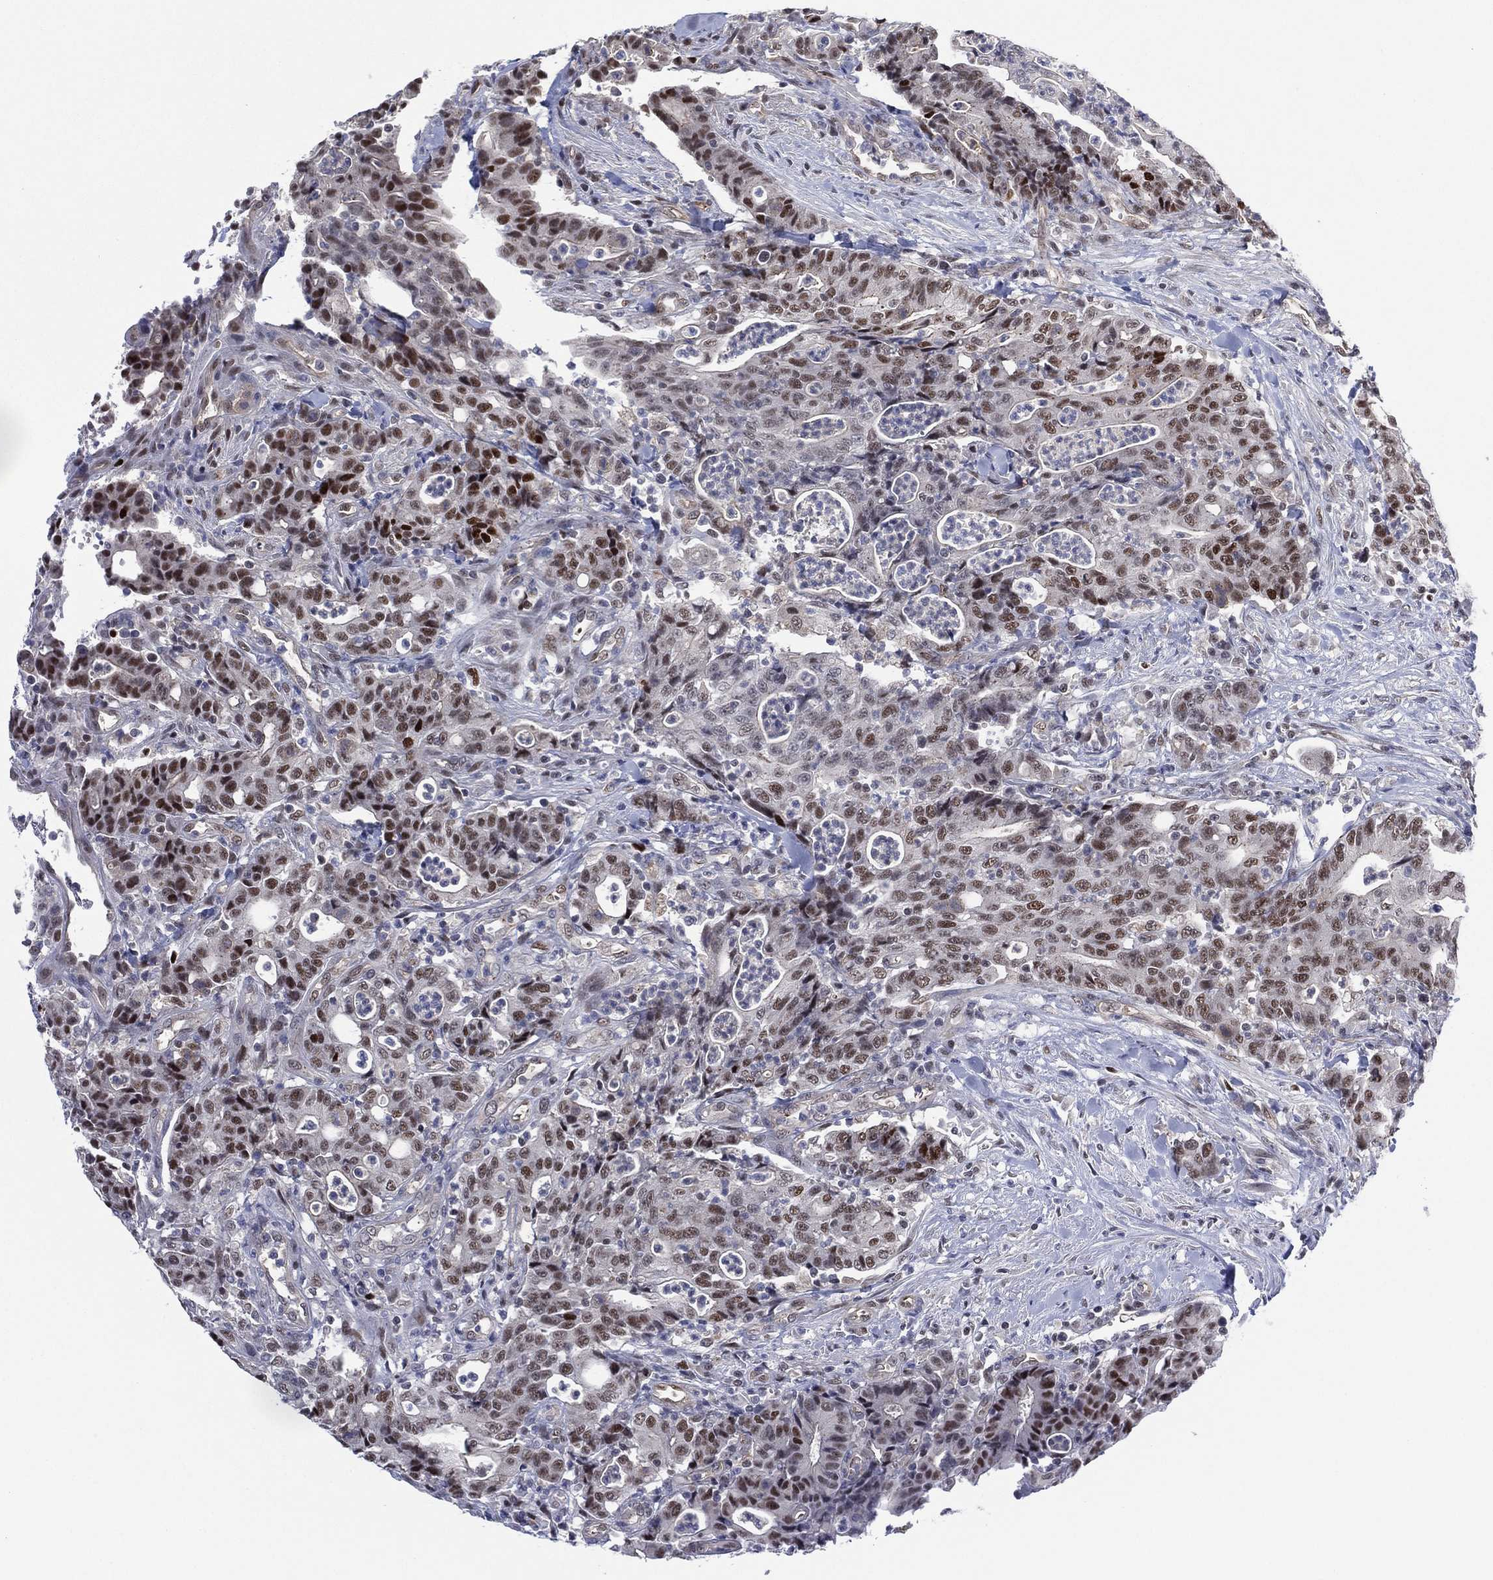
{"staining": {"intensity": "strong", "quantity": "25%-75%", "location": "nuclear"}, "tissue": "colorectal cancer", "cell_type": "Tumor cells", "image_type": "cancer", "snomed": [{"axis": "morphology", "description": "Adenocarcinoma, NOS"}, {"axis": "topography", "description": "Colon"}], "caption": "DAB immunohistochemical staining of human colorectal cancer (adenocarcinoma) reveals strong nuclear protein positivity in about 25%-75% of tumor cells.", "gene": "GSE1", "patient": {"sex": "male", "age": 70}}